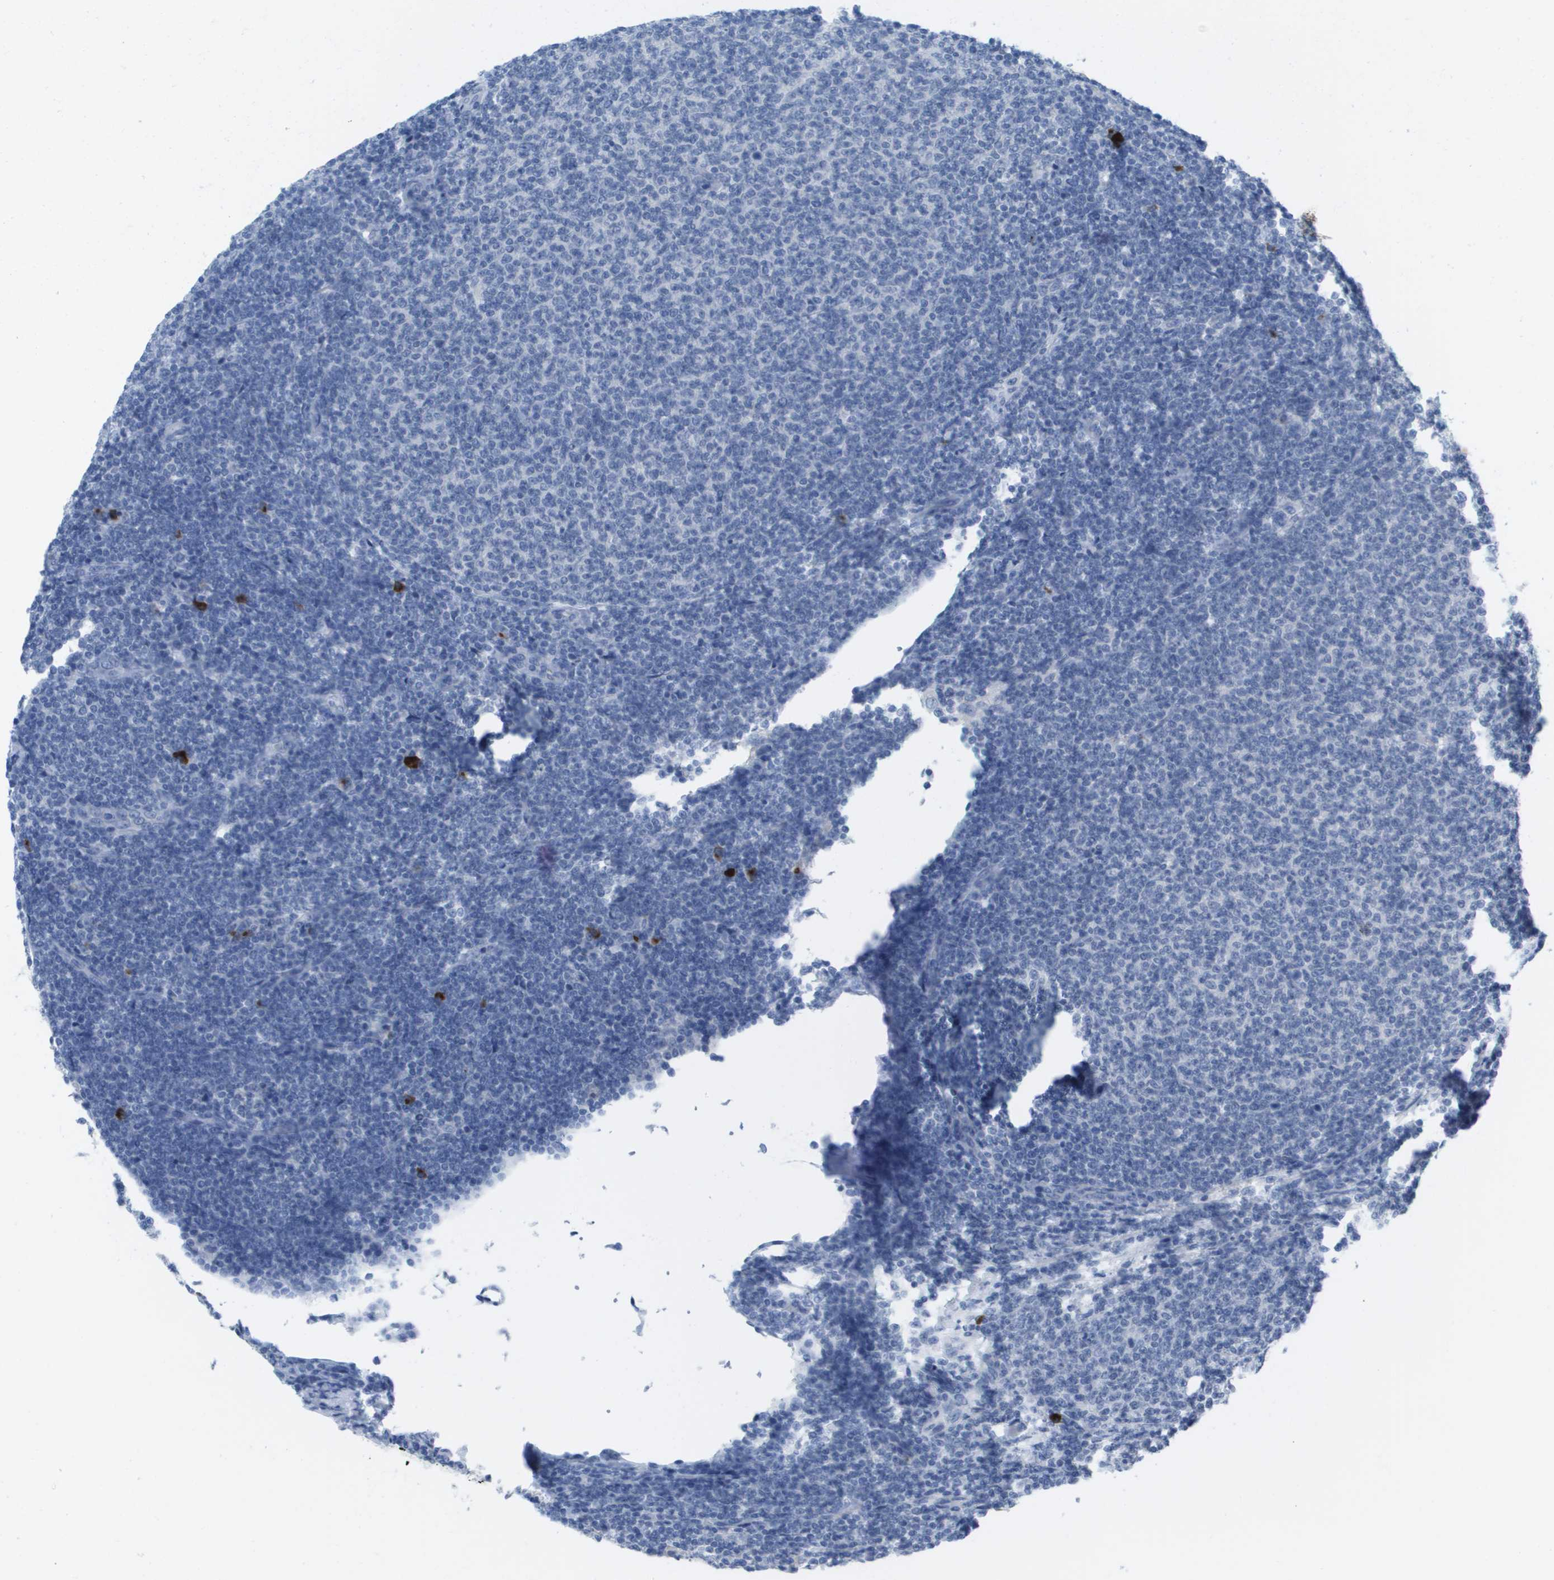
{"staining": {"intensity": "strong", "quantity": "<25%", "location": "cytoplasmic/membranous"}, "tissue": "lymphoma", "cell_type": "Tumor cells", "image_type": "cancer", "snomed": [{"axis": "morphology", "description": "Malignant lymphoma, non-Hodgkin's type, Low grade"}, {"axis": "topography", "description": "Lymph node"}], "caption": "A brown stain shows strong cytoplasmic/membranous staining of a protein in human lymphoma tumor cells.", "gene": "GPR18", "patient": {"sex": "male", "age": 66}}